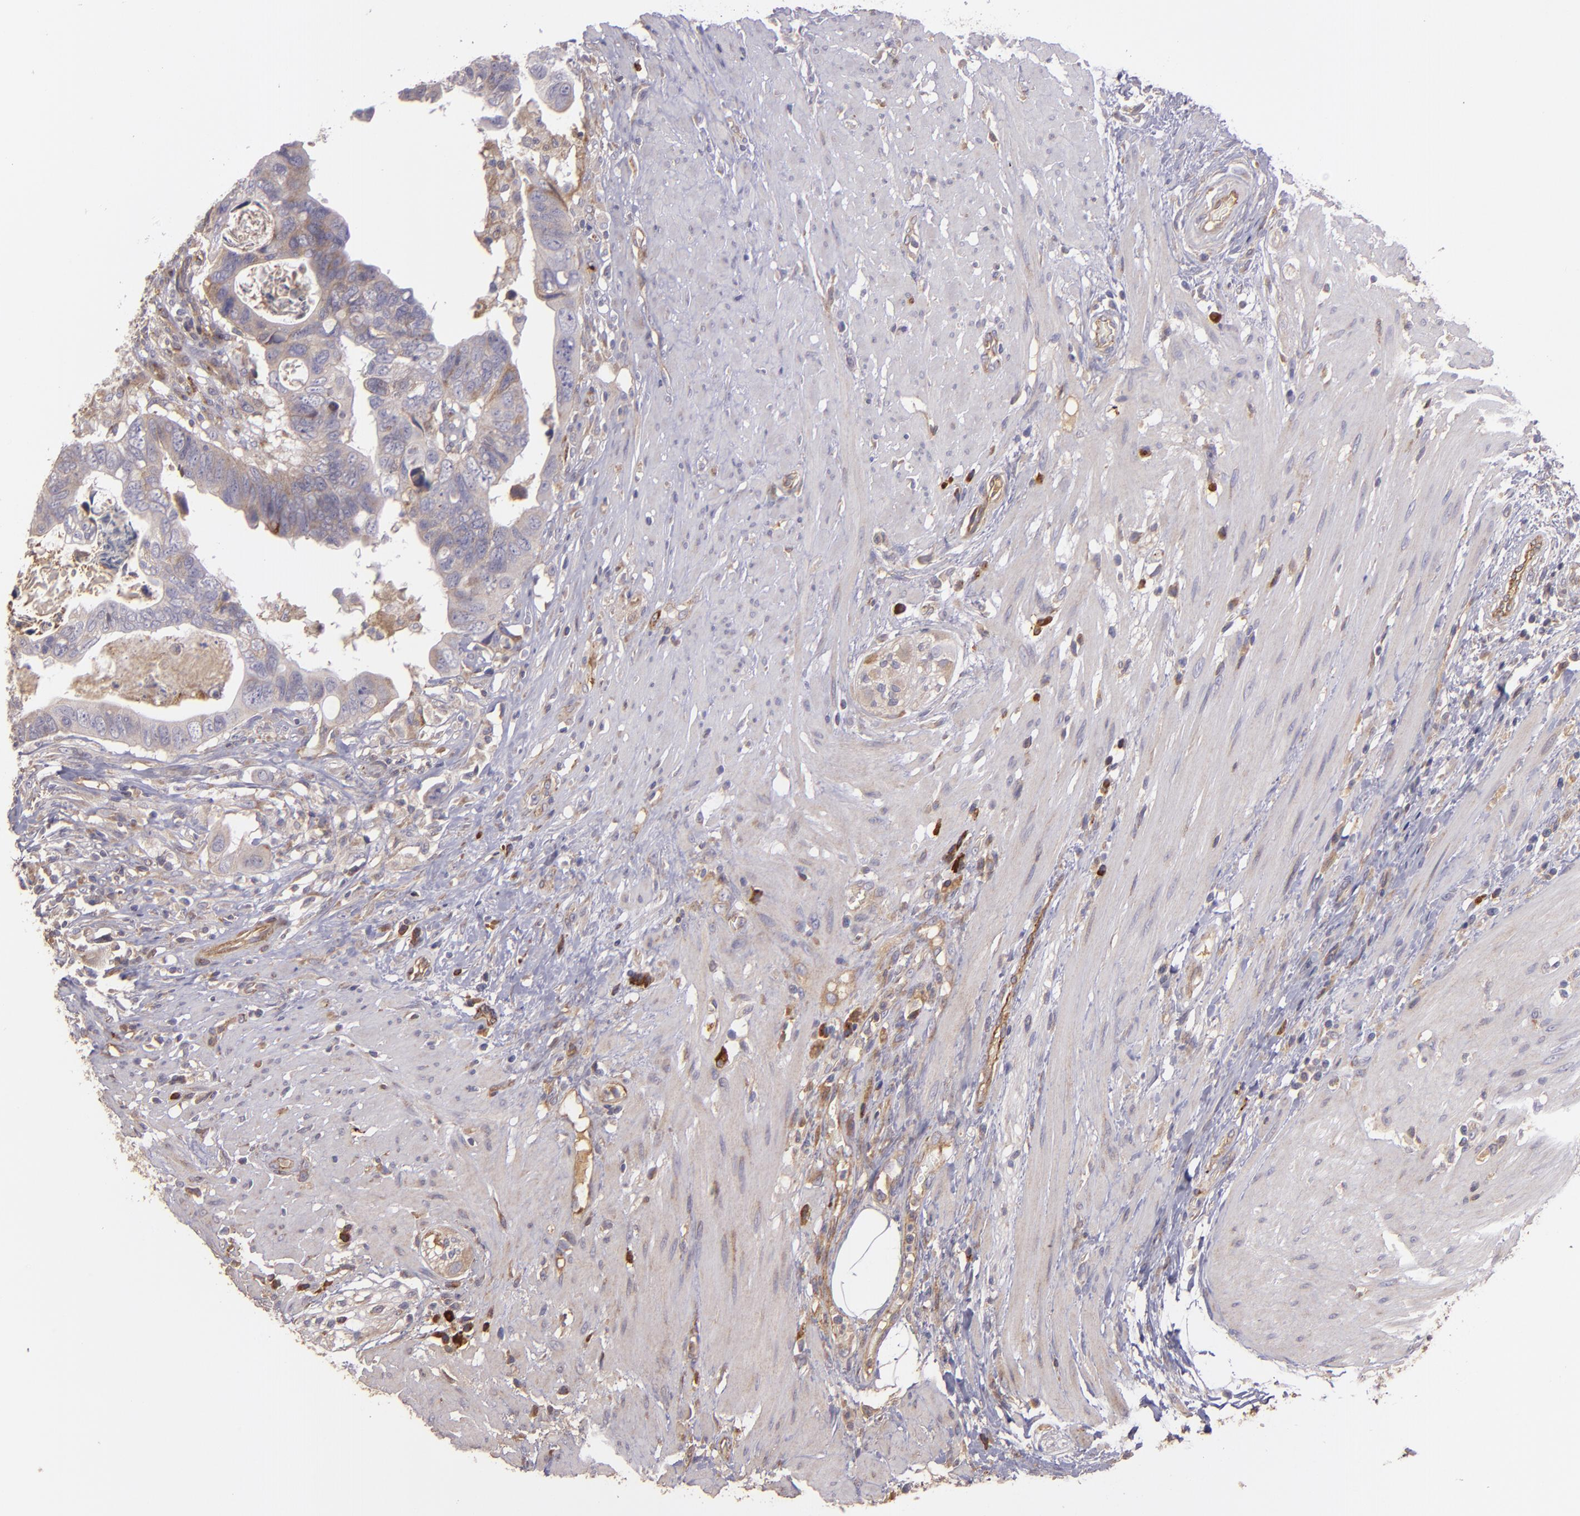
{"staining": {"intensity": "weak", "quantity": ">75%", "location": "cytoplasmic/membranous"}, "tissue": "colorectal cancer", "cell_type": "Tumor cells", "image_type": "cancer", "snomed": [{"axis": "morphology", "description": "Adenocarcinoma, NOS"}, {"axis": "topography", "description": "Rectum"}], "caption": "An image showing weak cytoplasmic/membranous positivity in approximately >75% of tumor cells in colorectal cancer (adenocarcinoma), as visualized by brown immunohistochemical staining.", "gene": "ECE1", "patient": {"sex": "male", "age": 53}}